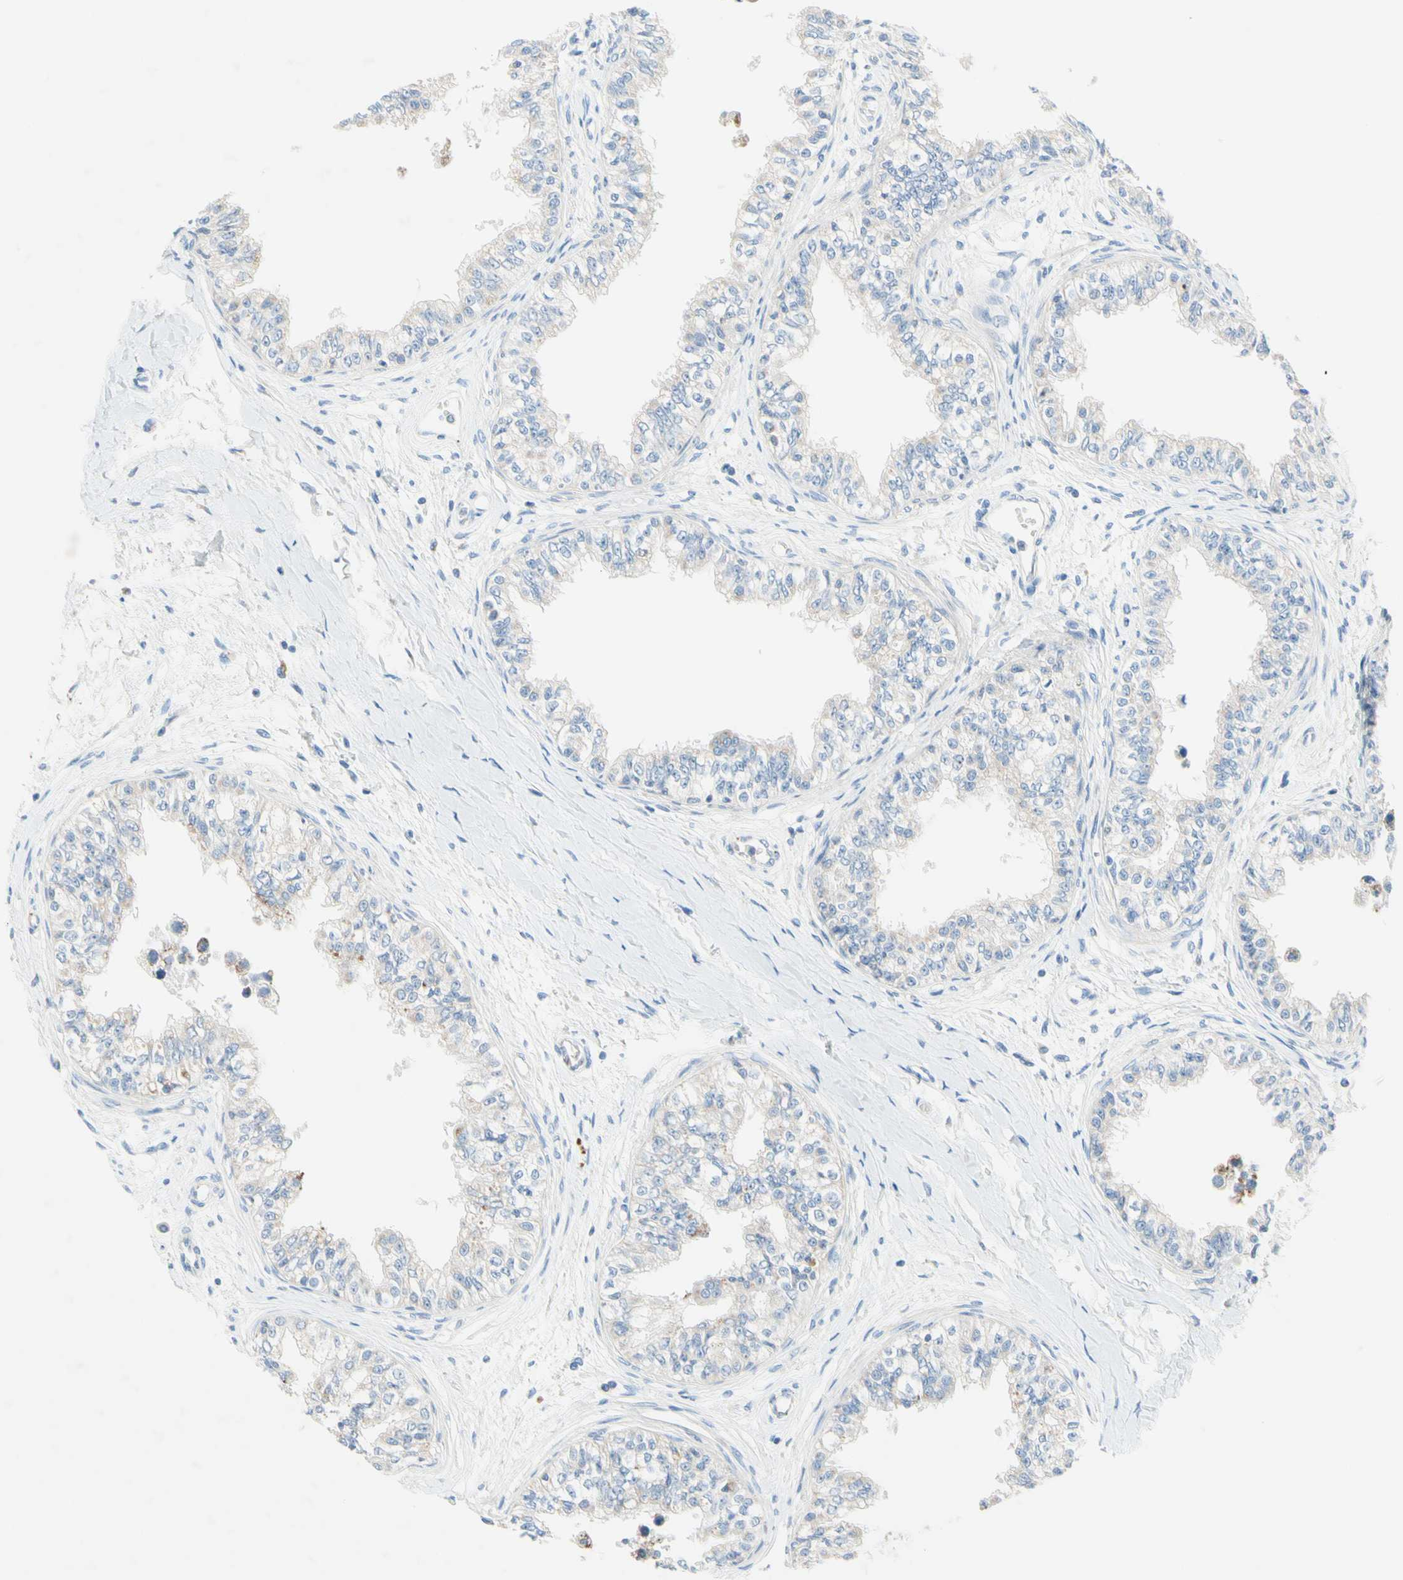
{"staining": {"intensity": "weak", "quantity": "25%-75%", "location": "cytoplasmic/membranous"}, "tissue": "epididymis", "cell_type": "Glandular cells", "image_type": "normal", "snomed": [{"axis": "morphology", "description": "Normal tissue, NOS"}, {"axis": "morphology", "description": "Adenocarcinoma, metastatic, NOS"}, {"axis": "topography", "description": "Testis"}, {"axis": "topography", "description": "Epididymis"}], "caption": "Protein expression analysis of unremarkable human epididymis reveals weak cytoplasmic/membranous positivity in about 25%-75% of glandular cells. Nuclei are stained in blue.", "gene": "MFF", "patient": {"sex": "male", "age": 26}}